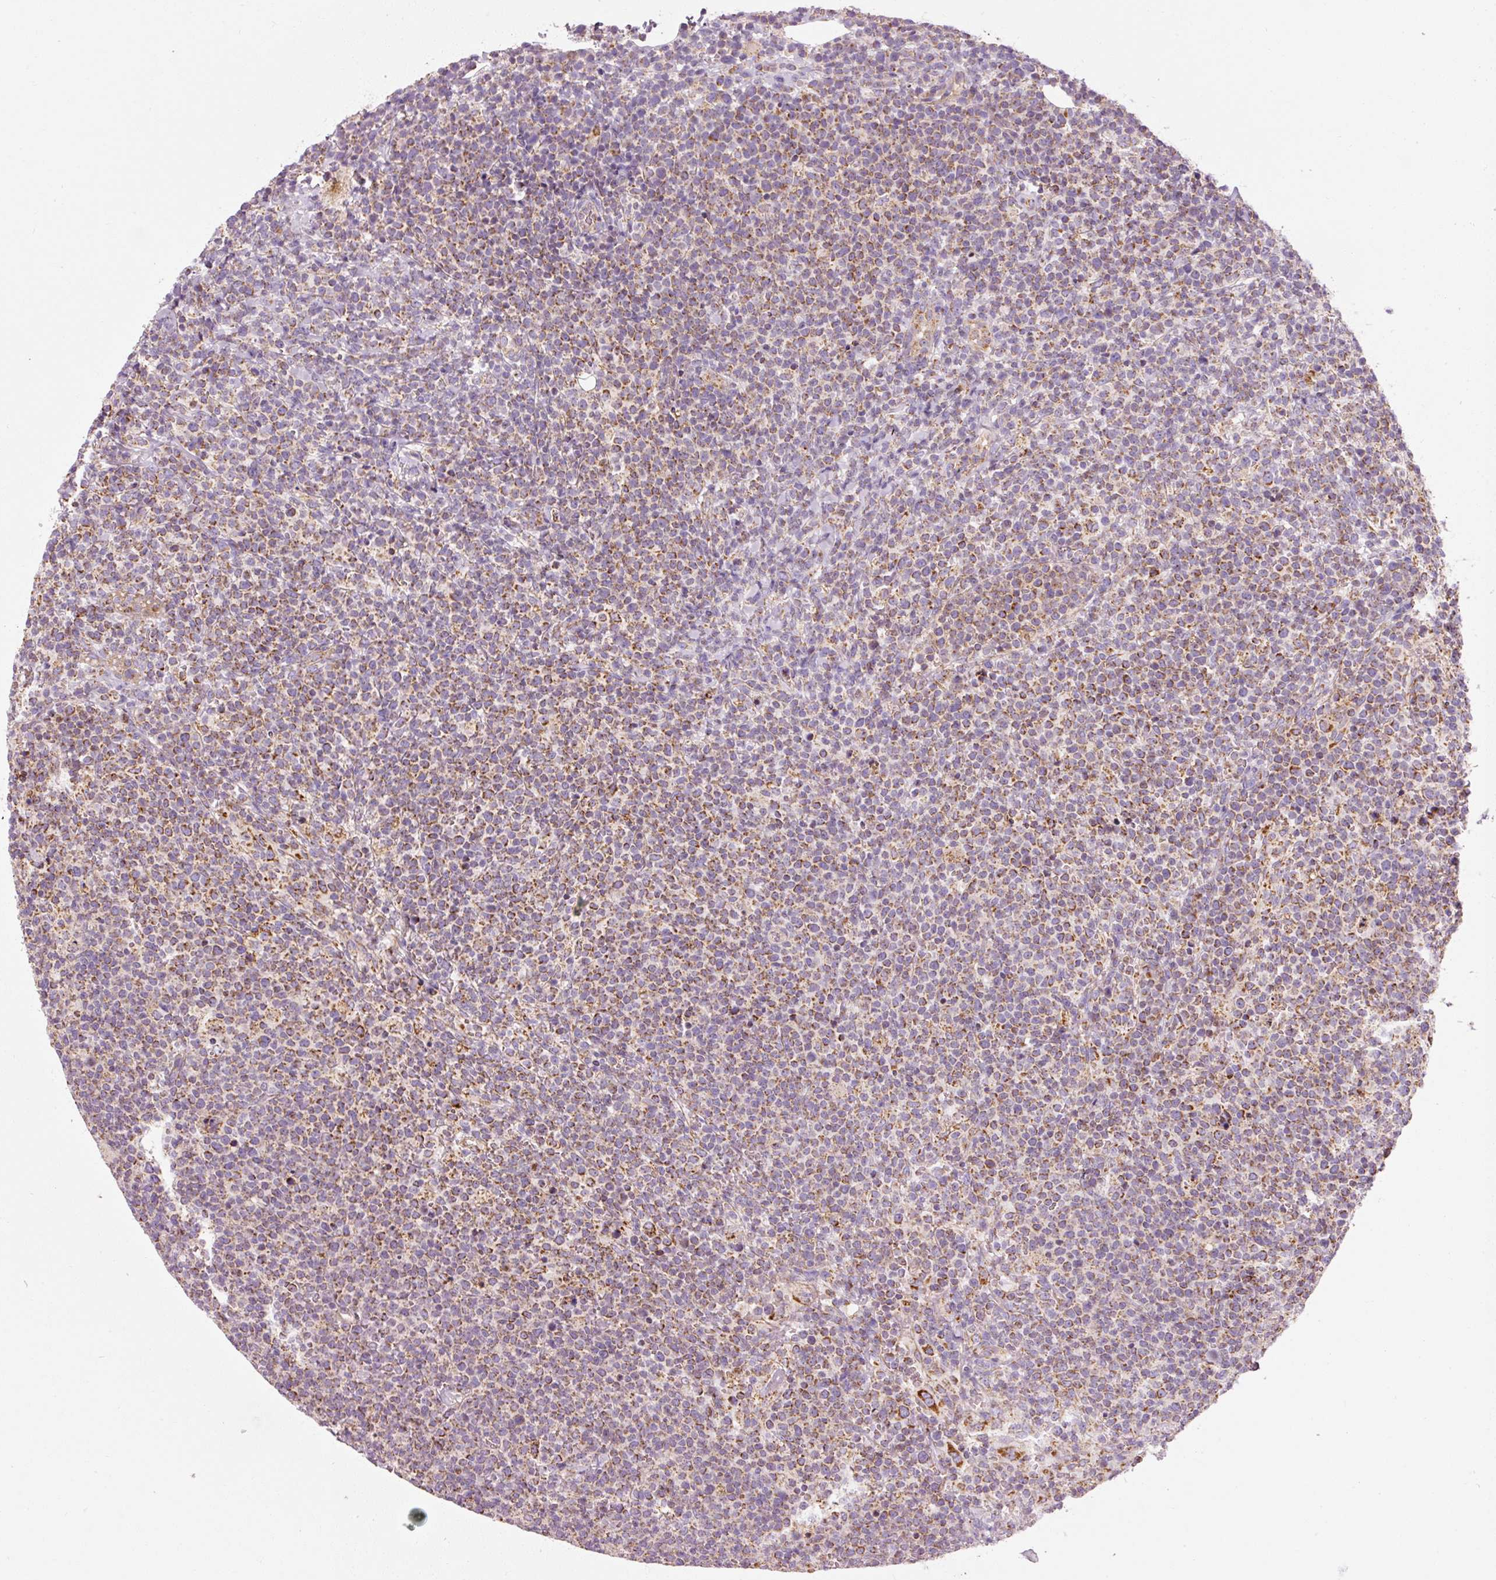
{"staining": {"intensity": "moderate", "quantity": ">75%", "location": "cytoplasmic/membranous"}, "tissue": "lymphoma", "cell_type": "Tumor cells", "image_type": "cancer", "snomed": [{"axis": "morphology", "description": "Malignant lymphoma, non-Hodgkin's type, High grade"}, {"axis": "topography", "description": "Lymph node"}], "caption": "Immunohistochemical staining of human malignant lymphoma, non-Hodgkin's type (high-grade) displays medium levels of moderate cytoplasmic/membranous positivity in about >75% of tumor cells. The protein of interest is stained brown, and the nuclei are stained in blue (DAB IHC with brightfield microscopy, high magnification).", "gene": "NDUFB4", "patient": {"sex": "male", "age": 61}}